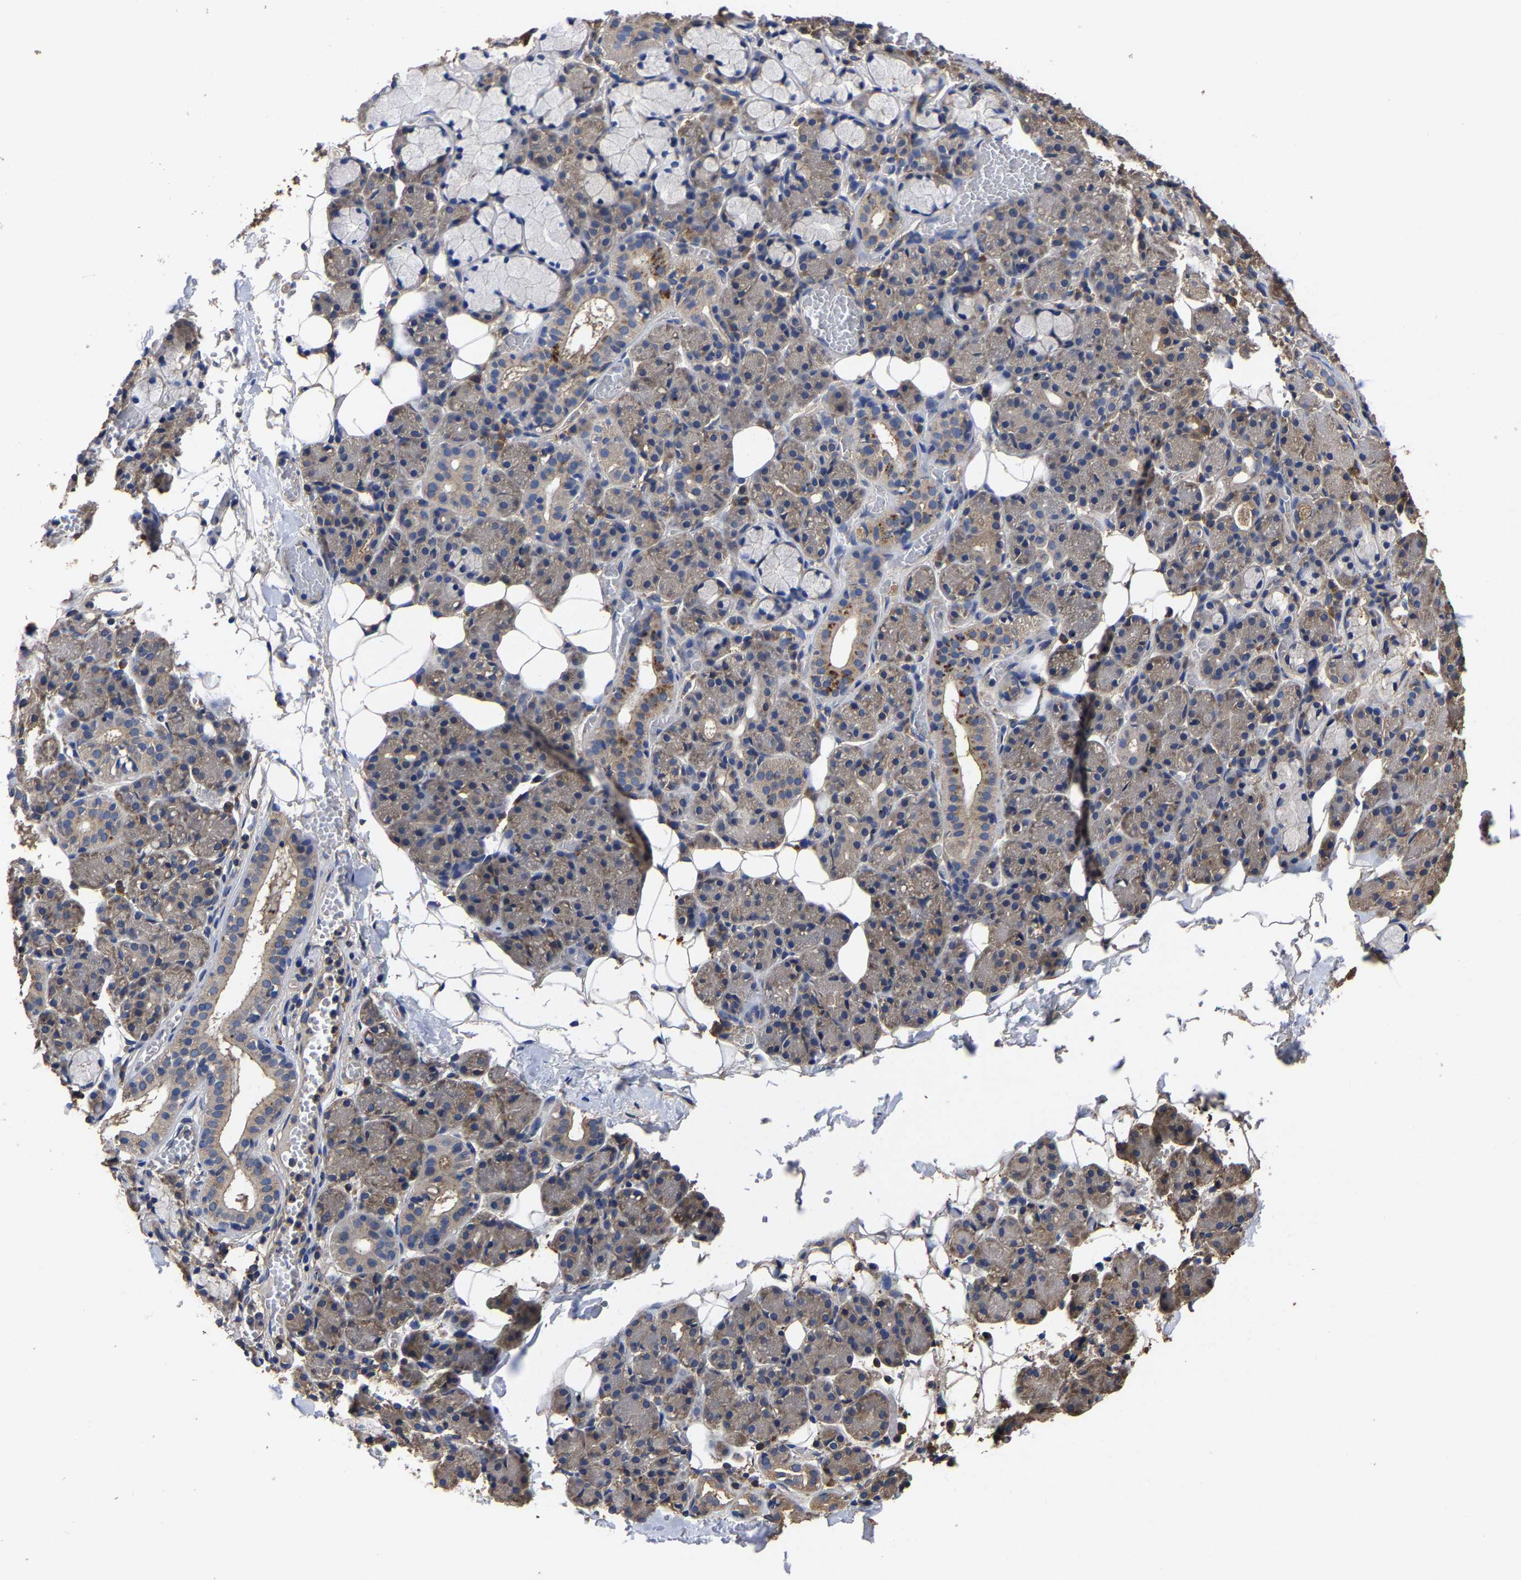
{"staining": {"intensity": "moderate", "quantity": "<25%", "location": "cytoplasmic/membranous"}, "tissue": "salivary gland", "cell_type": "Glandular cells", "image_type": "normal", "snomed": [{"axis": "morphology", "description": "Normal tissue, NOS"}, {"axis": "topography", "description": "Salivary gland"}], "caption": "Human salivary gland stained with a protein marker displays moderate staining in glandular cells.", "gene": "ITCH", "patient": {"sex": "male", "age": 63}}